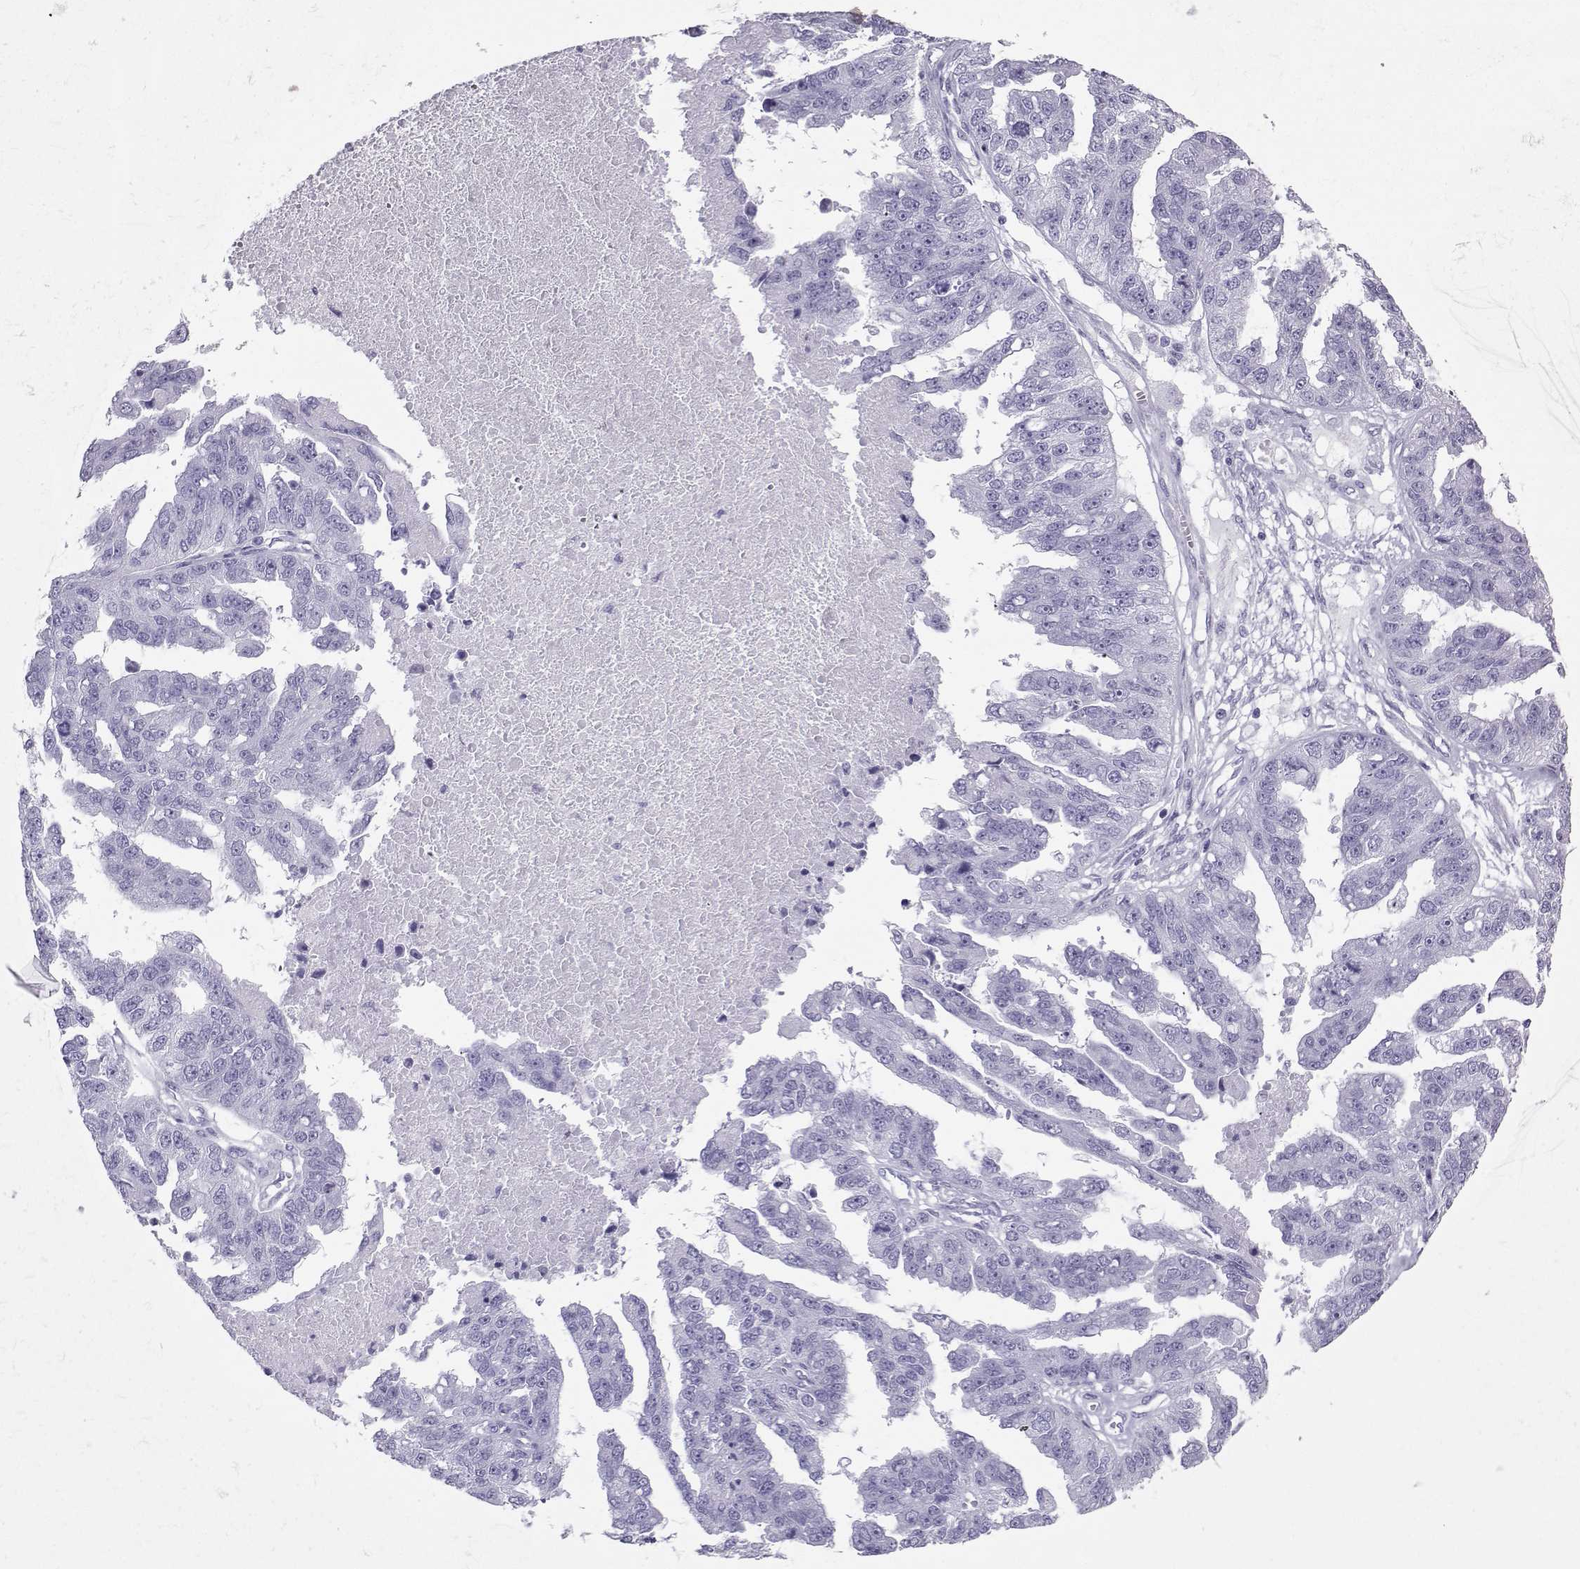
{"staining": {"intensity": "negative", "quantity": "none", "location": "none"}, "tissue": "ovarian cancer", "cell_type": "Tumor cells", "image_type": "cancer", "snomed": [{"axis": "morphology", "description": "Cystadenocarcinoma, serous, NOS"}, {"axis": "topography", "description": "Ovary"}], "caption": "Ovarian cancer stained for a protein using immunohistochemistry (IHC) exhibits no expression tumor cells.", "gene": "IQCD", "patient": {"sex": "female", "age": 58}}